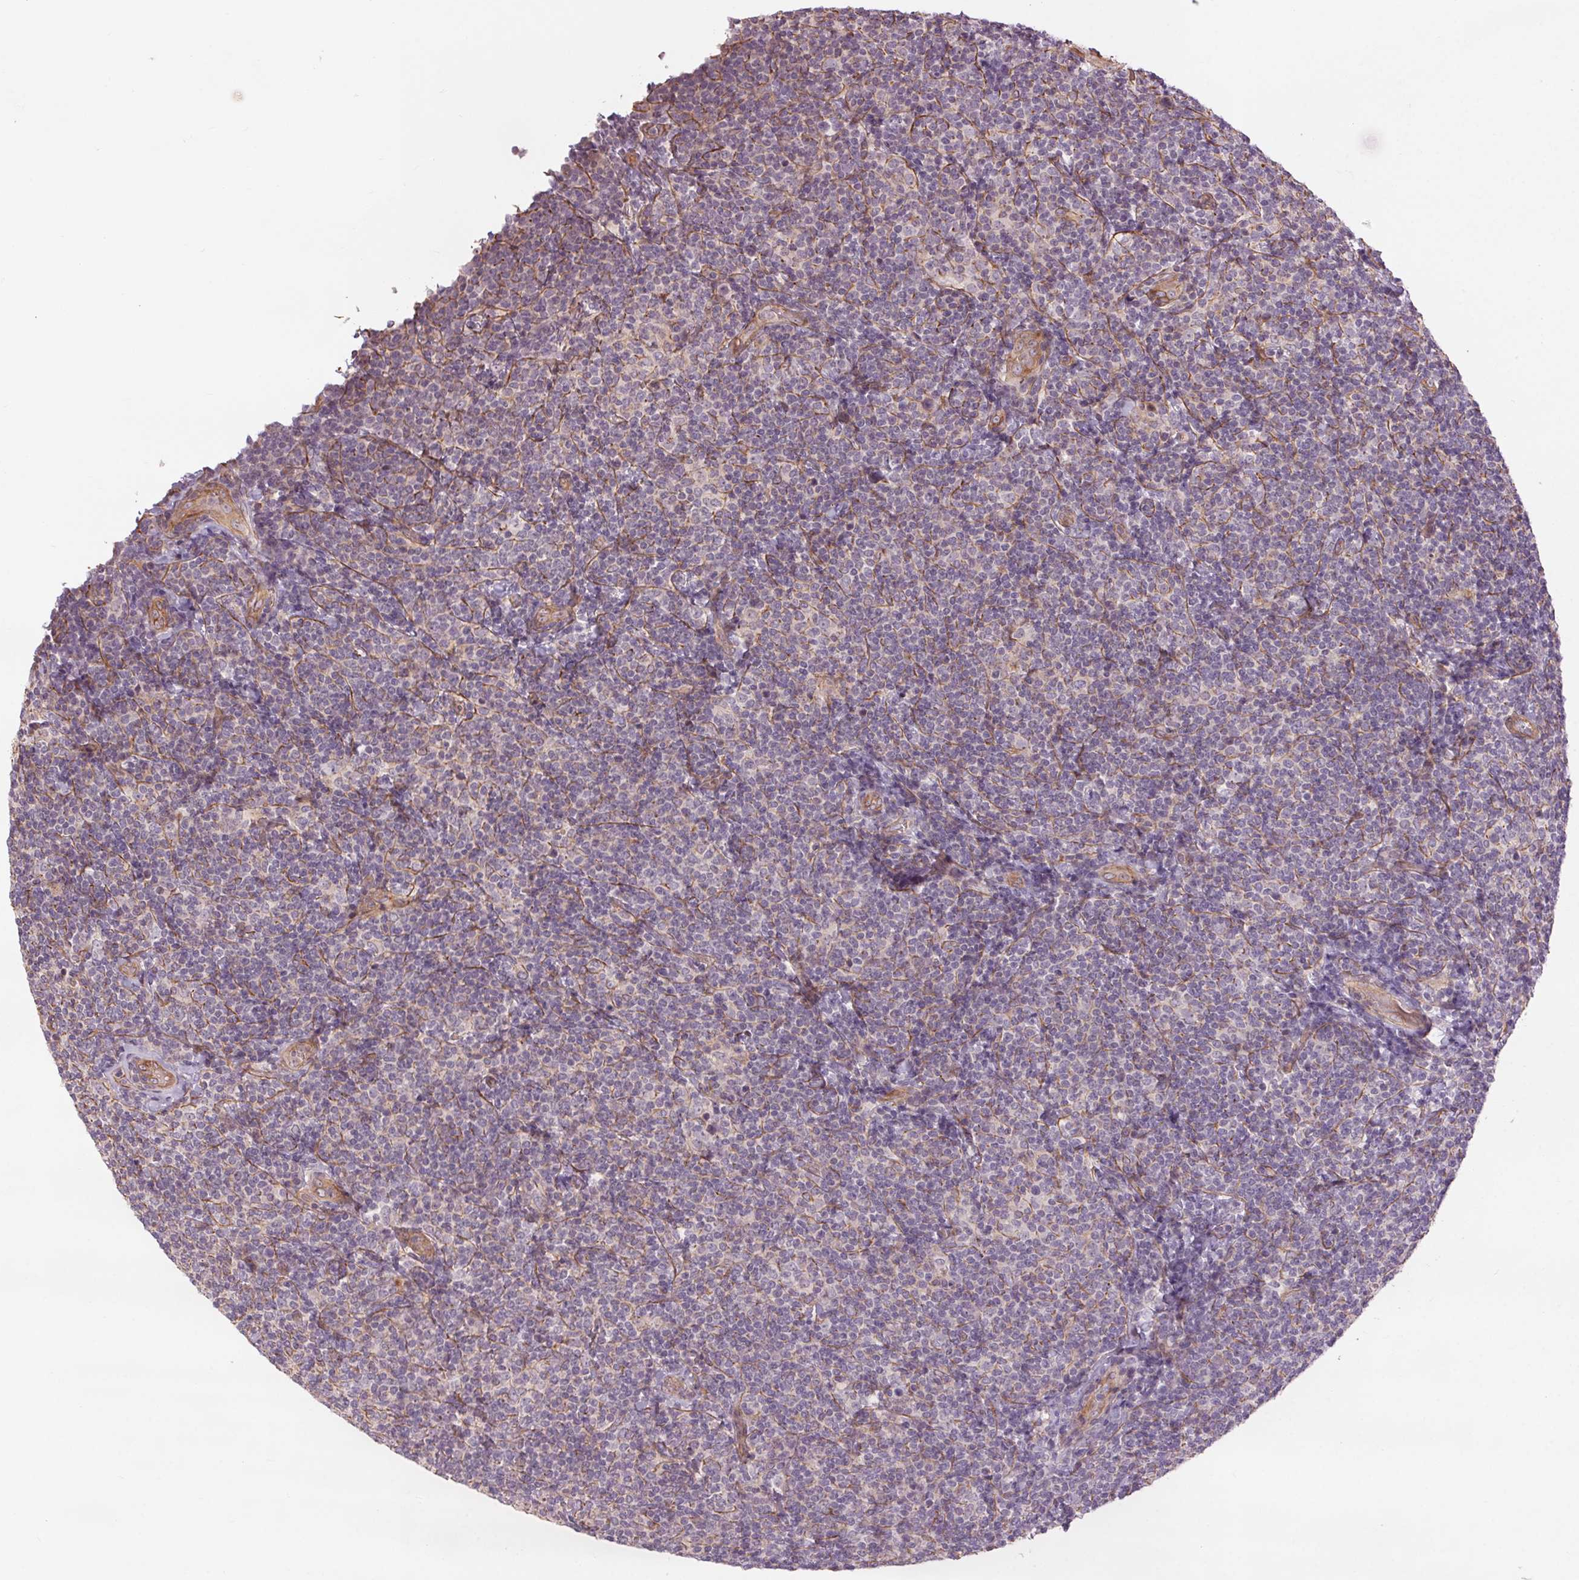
{"staining": {"intensity": "negative", "quantity": "none", "location": "none"}, "tissue": "lymphoma", "cell_type": "Tumor cells", "image_type": "cancer", "snomed": [{"axis": "morphology", "description": "Malignant lymphoma, non-Hodgkin's type, Low grade"}, {"axis": "topography", "description": "Lymph node"}], "caption": "High power microscopy micrograph of an immunohistochemistry photomicrograph of low-grade malignant lymphoma, non-Hodgkin's type, revealing no significant expression in tumor cells.", "gene": "CCSER1", "patient": {"sex": "female", "age": 56}}